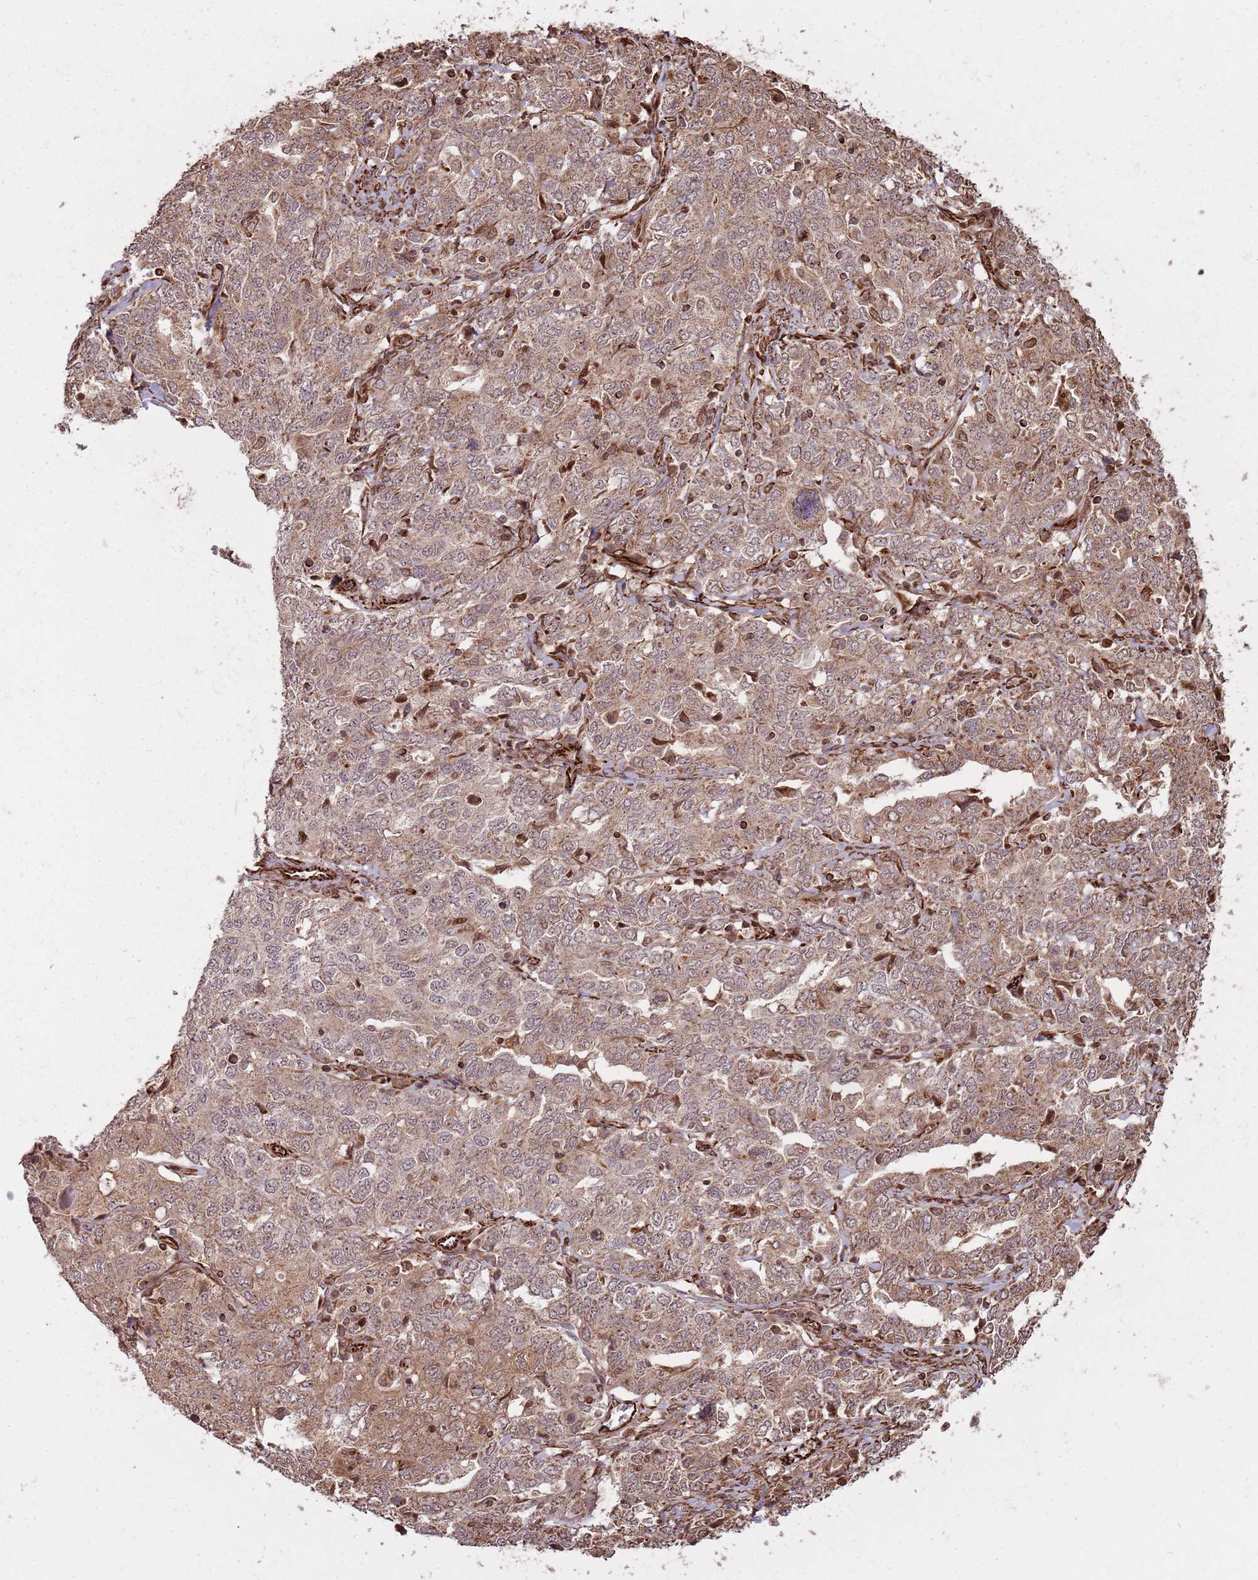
{"staining": {"intensity": "moderate", "quantity": ">75%", "location": "cytoplasmic/membranous,nuclear"}, "tissue": "ovarian cancer", "cell_type": "Tumor cells", "image_type": "cancer", "snomed": [{"axis": "morphology", "description": "Carcinoma, endometroid"}, {"axis": "topography", "description": "Ovary"}], "caption": "Protein expression by immunohistochemistry shows moderate cytoplasmic/membranous and nuclear staining in about >75% of tumor cells in ovarian endometroid carcinoma.", "gene": "ADAMTS3", "patient": {"sex": "female", "age": 62}}